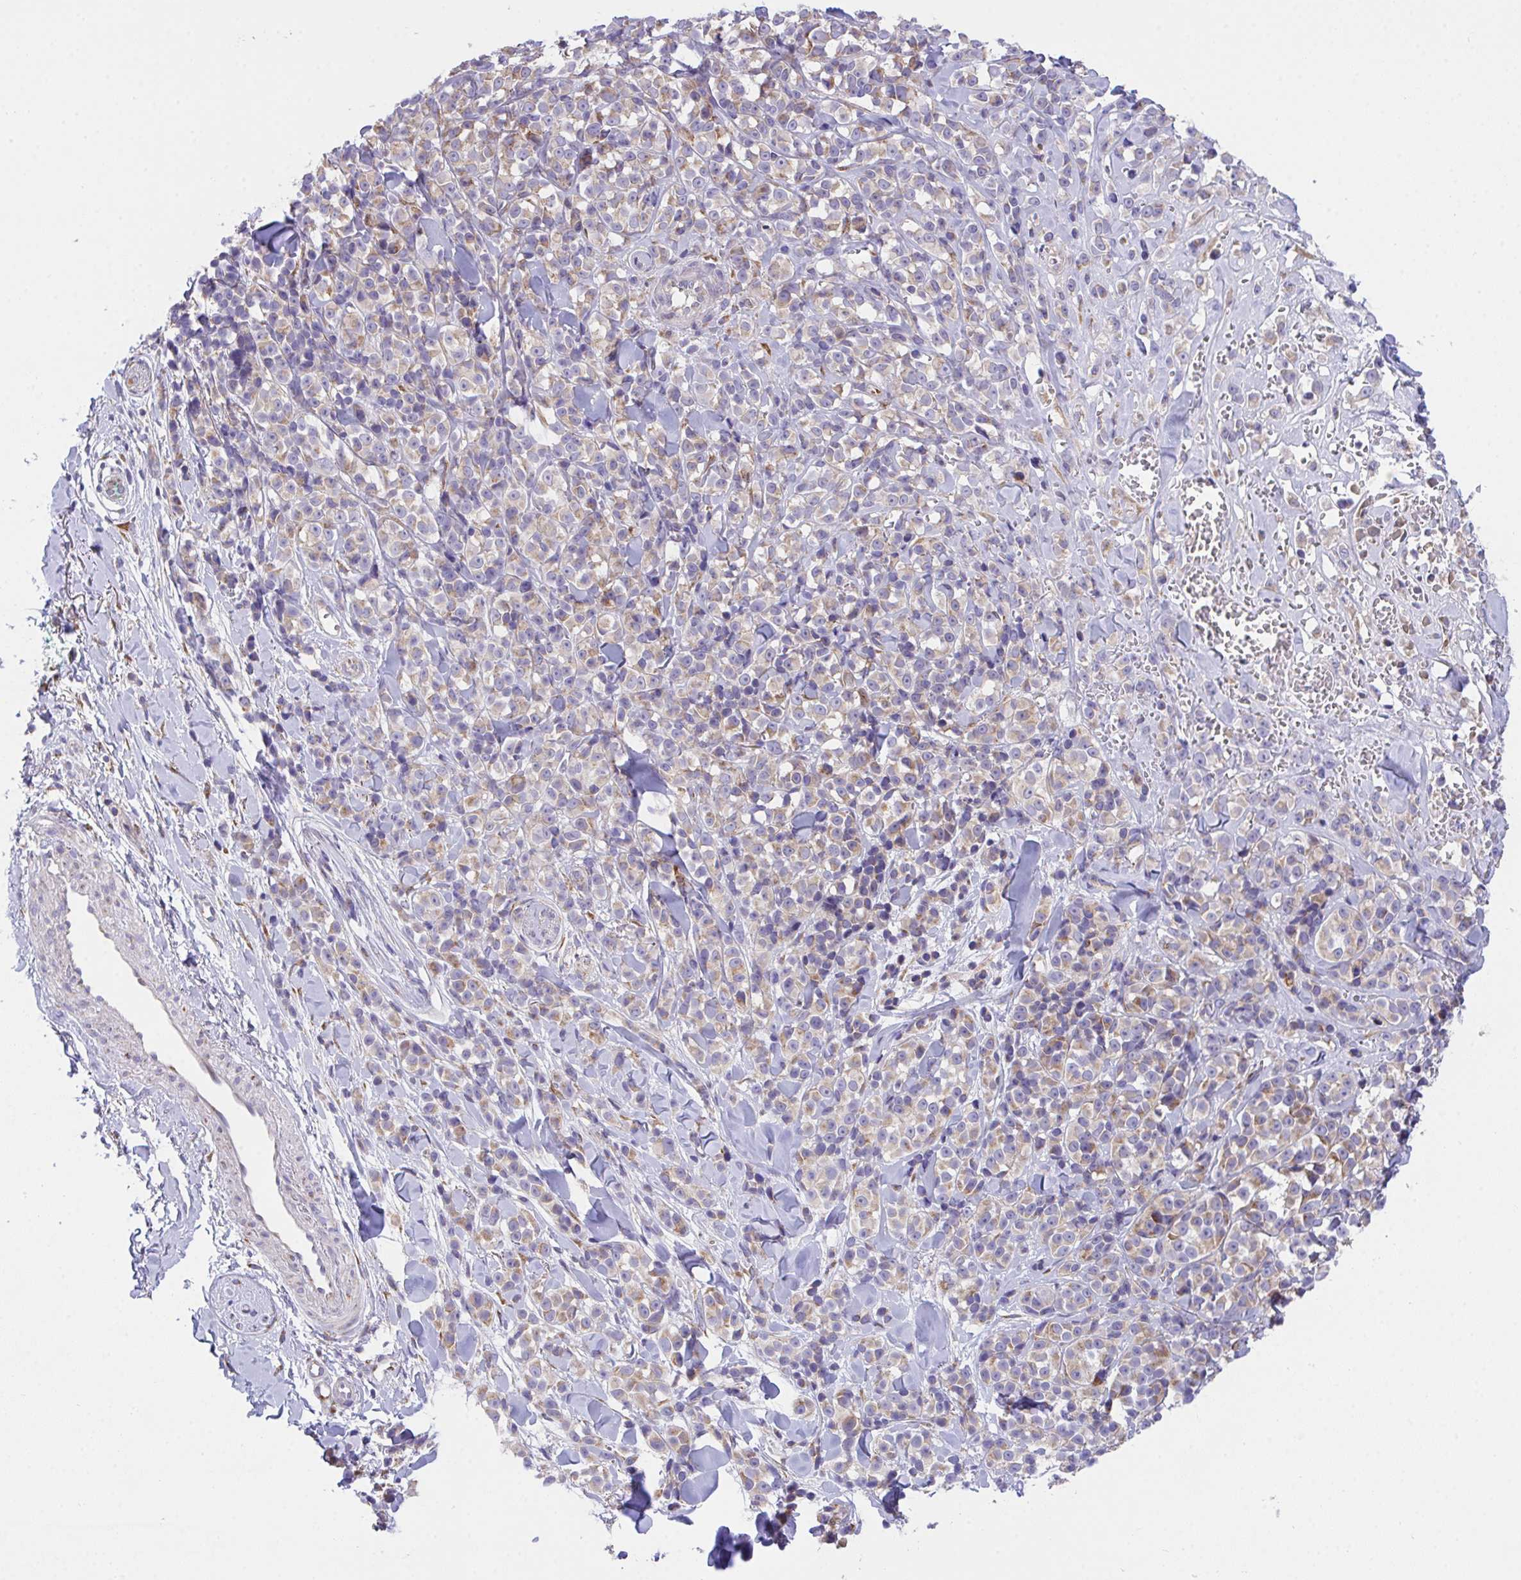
{"staining": {"intensity": "weak", "quantity": "25%-75%", "location": "cytoplasmic/membranous"}, "tissue": "melanoma", "cell_type": "Tumor cells", "image_type": "cancer", "snomed": [{"axis": "morphology", "description": "Malignant melanoma, NOS"}, {"axis": "topography", "description": "Skin"}], "caption": "Tumor cells show low levels of weak cytoplasmic/membranous staining in approximately 25%-75% of cells in melanoma.", "gene": "MIA3", "patient": {"sex": "male", "age": 85}}